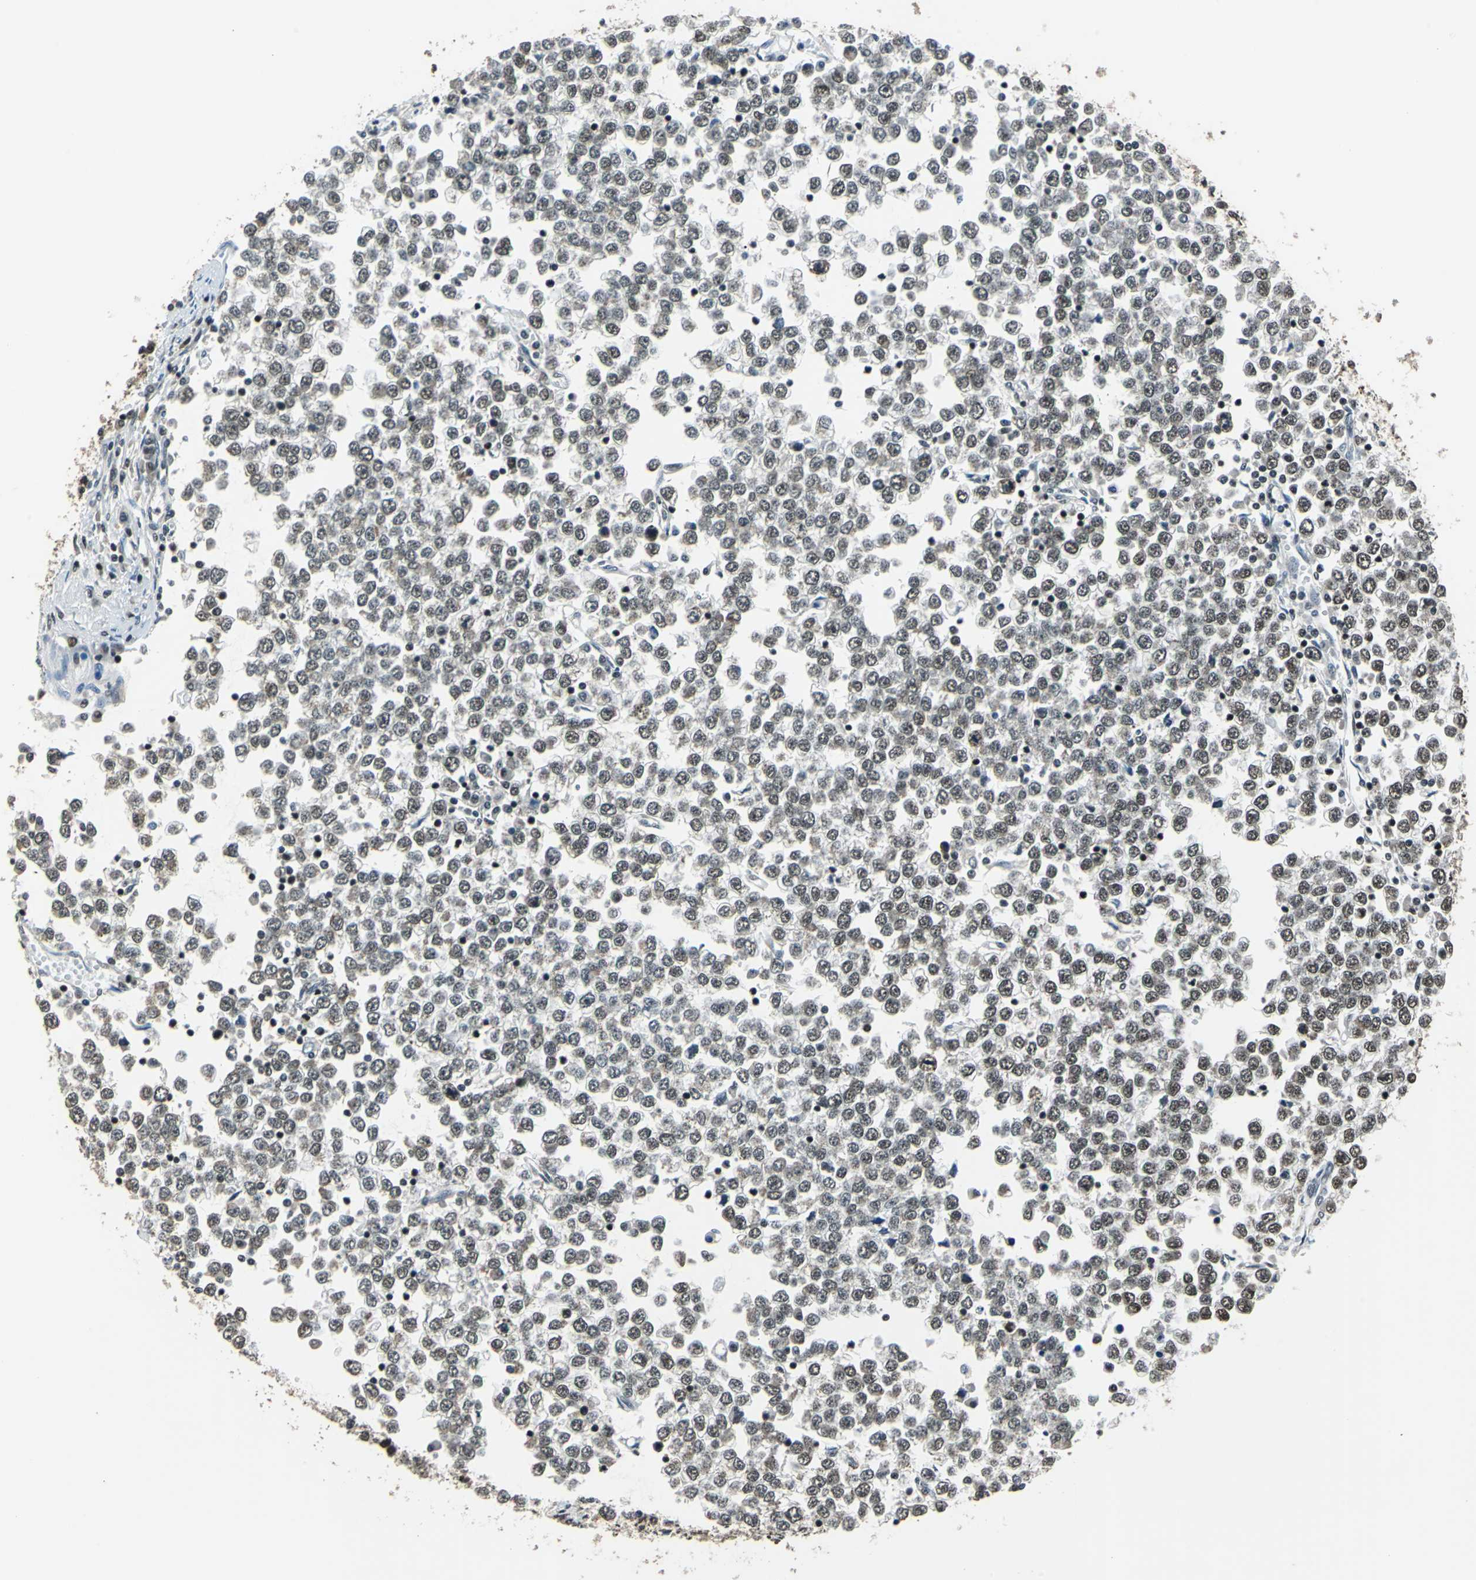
{"staining": {"intensity": "strong", "quantity": ">75%", "location": "nuclear"}, "tissue": "testis cancer", "cell_type": "Tumor cells", "image_type": "cancer", "snomed": [{"axis": "morphology", "description": "Seminoma, NOS"}, {"axis": "topography", "description": "Testis"}], "caption": "Brown immunohistochemical staining in testis cancer exhibits strong nuclear positivity in approximately >75% of tumor cells.", "gene": "BCLAF1", "patient": {"sex": "male", "age": 65}}